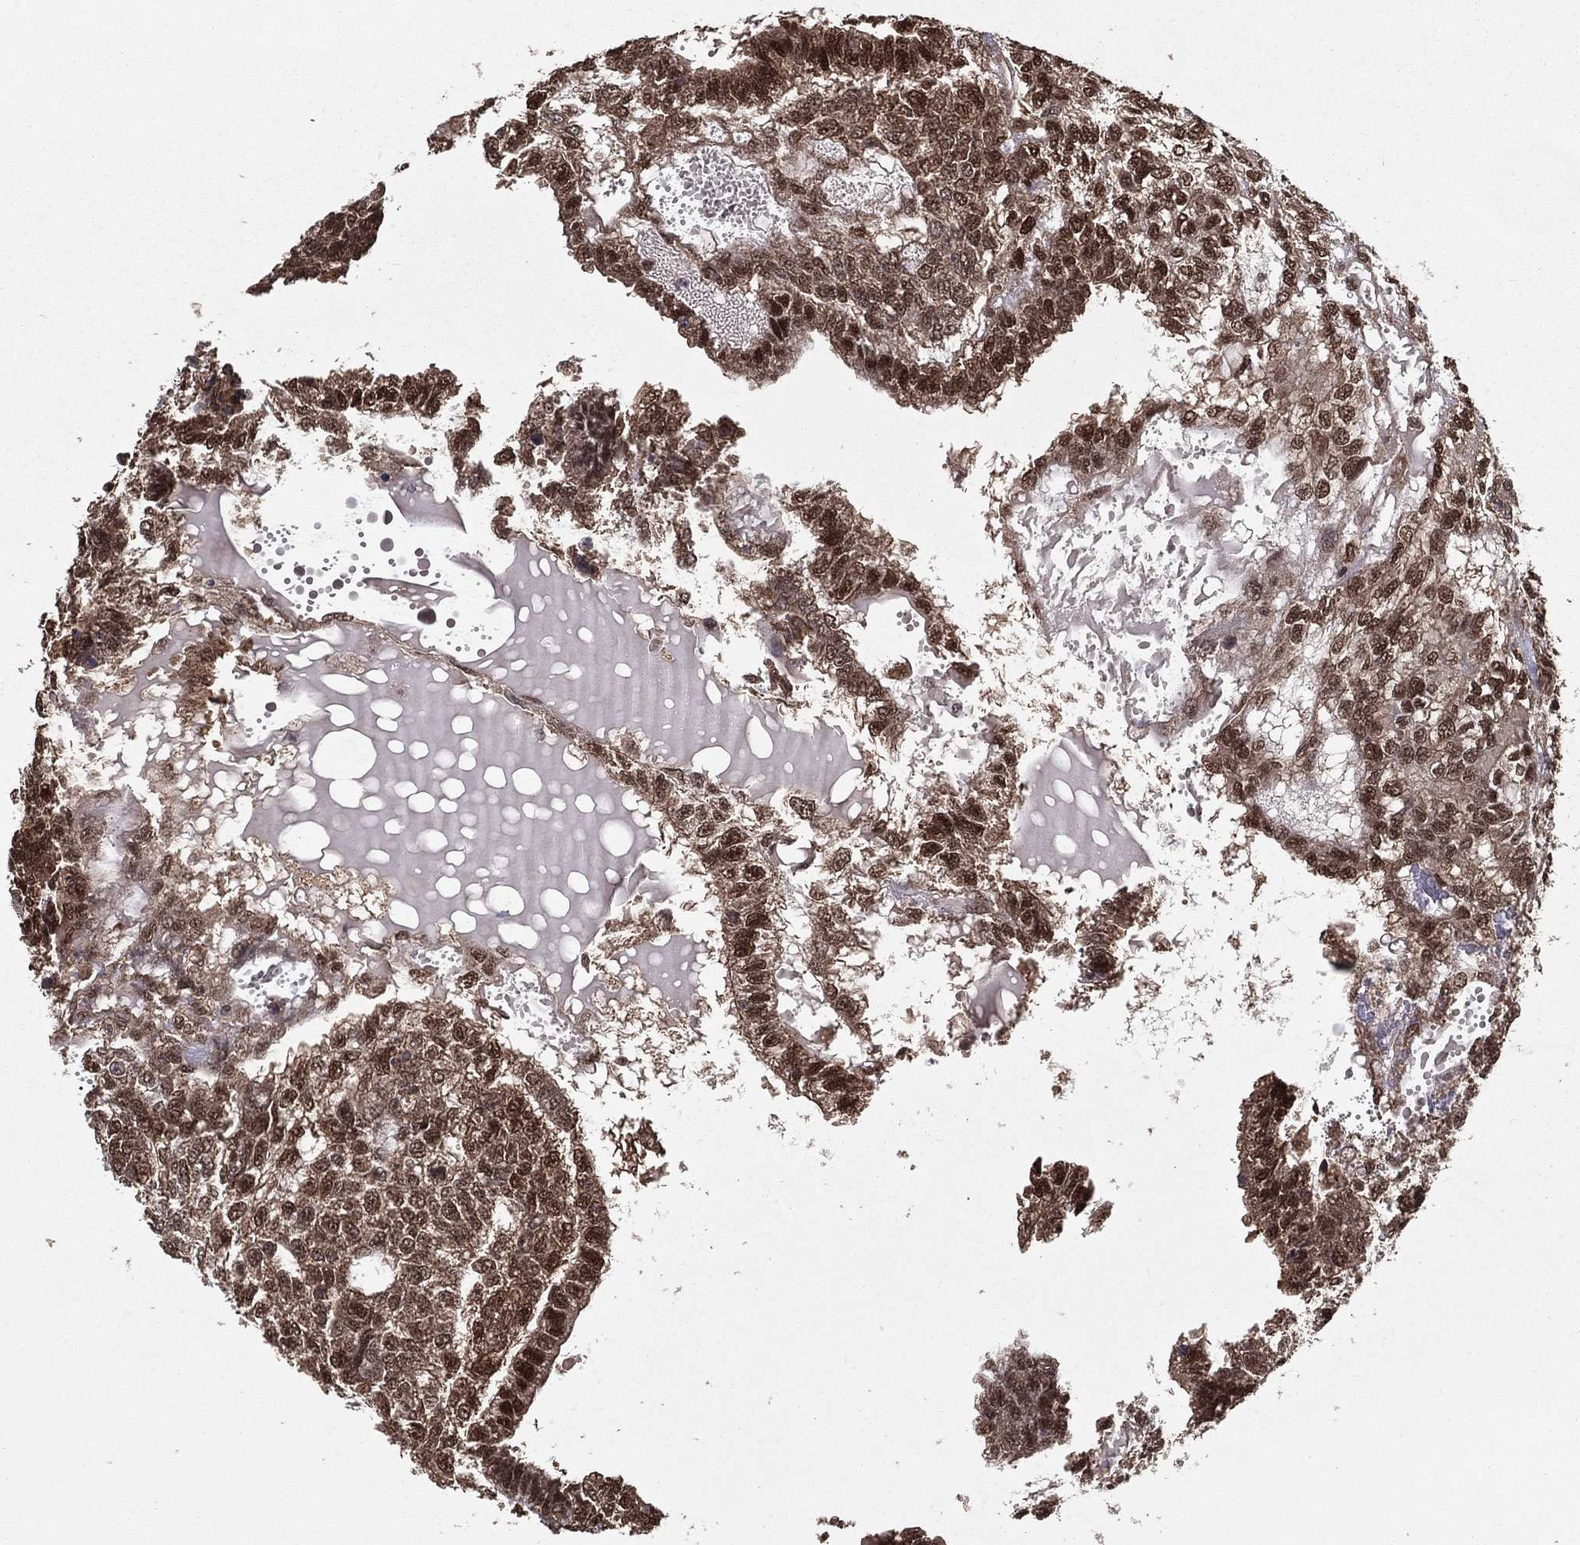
{"staining": {"intensity": "moderate", "quantity": ">75%", "location": "cytoplasmic/membranous,nuclear"}, "tissue": "testis cancer", "cell_type": "Tumor cells", "image_type": "cancer", "snomed": [{"axis": "morphology", "description": "Seminoma, NOS"}, {"axis": "morphology", "description": "Carcinoma, Embryonal, NOS"}, {"axis": "topography", "description": "Testis"}], "caption": "A brown stain shows moderate cytoplasmic/membranous and nuclear expression of a protein in human testis embryonal carcinoma tumor cells.", "gene": "CARM1", "patient": {"sex": "male", "age": 41}}